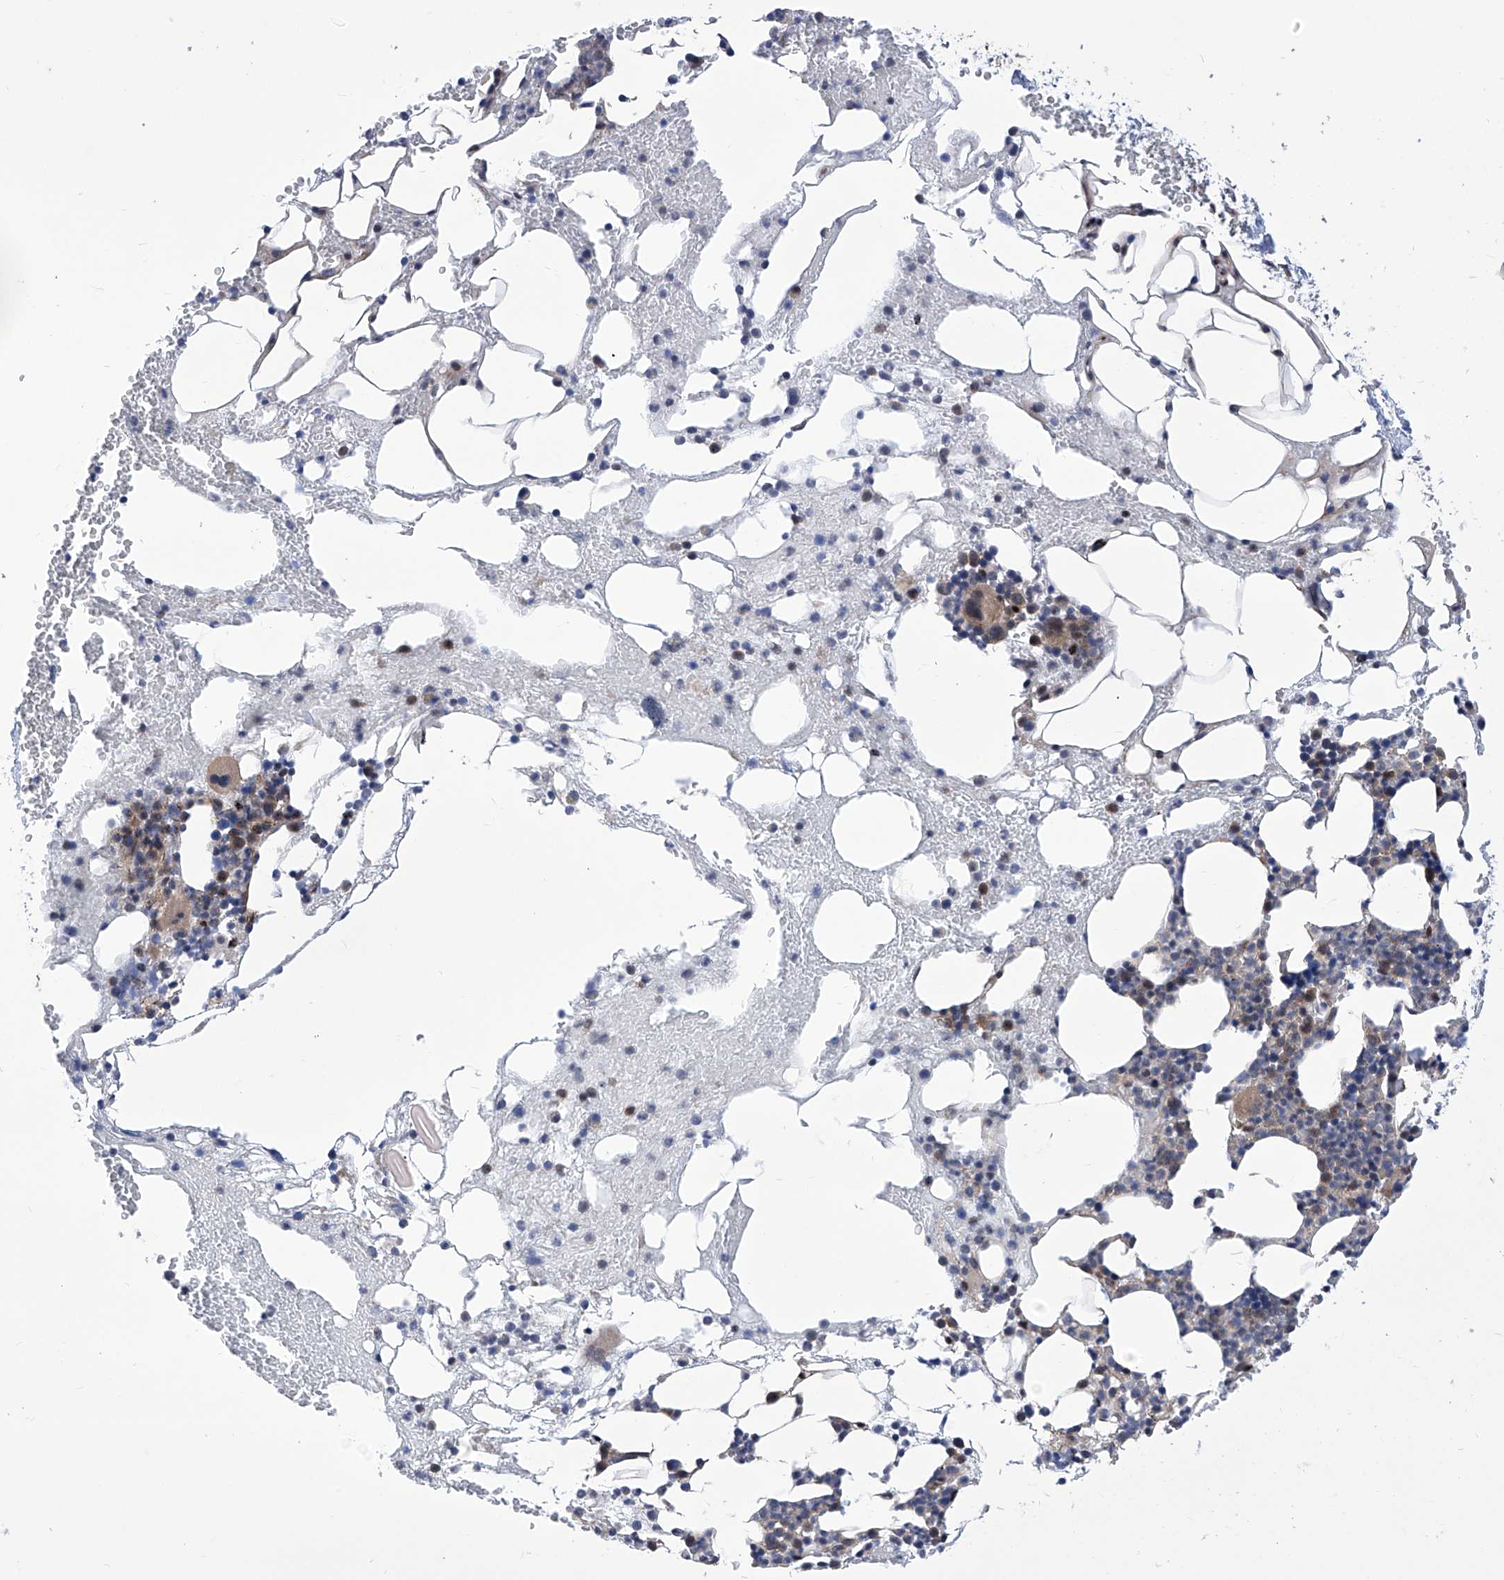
{"staining": {"intensity": "moderate", "quantity": "<25%", "location": "cytoplasmic/membranous"}, "tissue": "bone marrow", "cell_type": "Hematopoietic cells", "image_type": "normal", "snomed": [{"axis": "morphology", "description": "Normal tissue, NOS"}, {"axis": "morphology", "description": "Inflammation, NOS"}, {"axis": "topography", "description": "Bone marrow"}], "caption": "Approximately <25% of hematopoietic cells in benign human bone marrow reveal moderate cytoplasmic/membranous protein positivity as visualized by brown immunohistochemical staining.", "gene": "KTI12", "patient": {"sex": "female", "age": 78}}